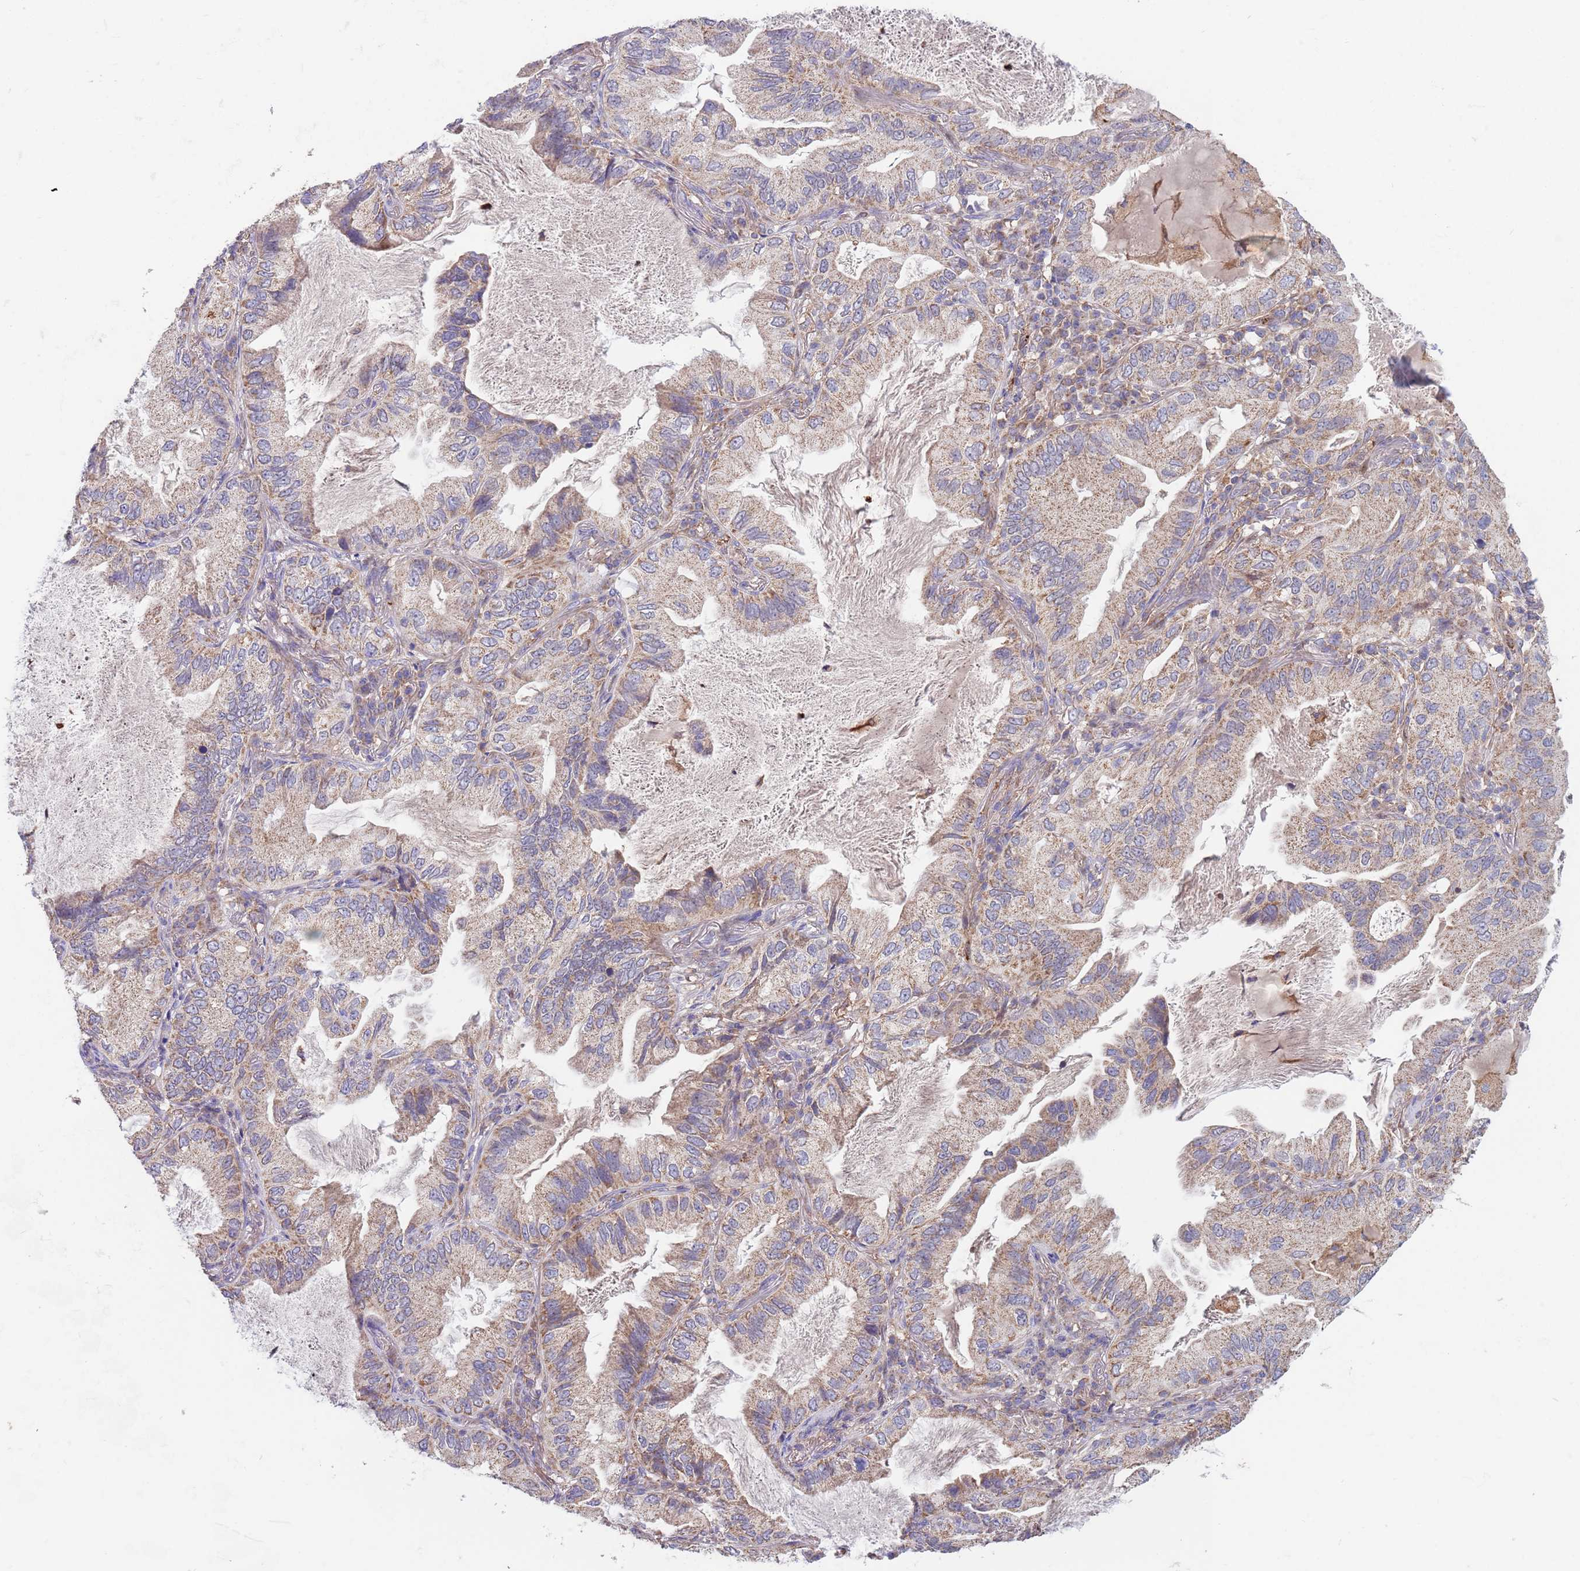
{"staining": {"intensity": "weak", "quantity": "25%-75%", "location": "cytoplasmic/membranous"}, "tissue": "lung cancer", "cell_type": "Tumor cells", "image_type": "cancer", "snomed": [{"axis": "morphology", "description": "Adenocarcinoma, NOS"}, {"axis": "topography", "description": "Lung"}], "caption": "Approximately 25%-75% of tumor cells in adenocarcinoma (lung) display weak cytoplasmic/membranous protein positivity as visualized by brown immunohistochemical staining.", "gene": "DDT", "patient": {"sex": "female", "age": 69}}